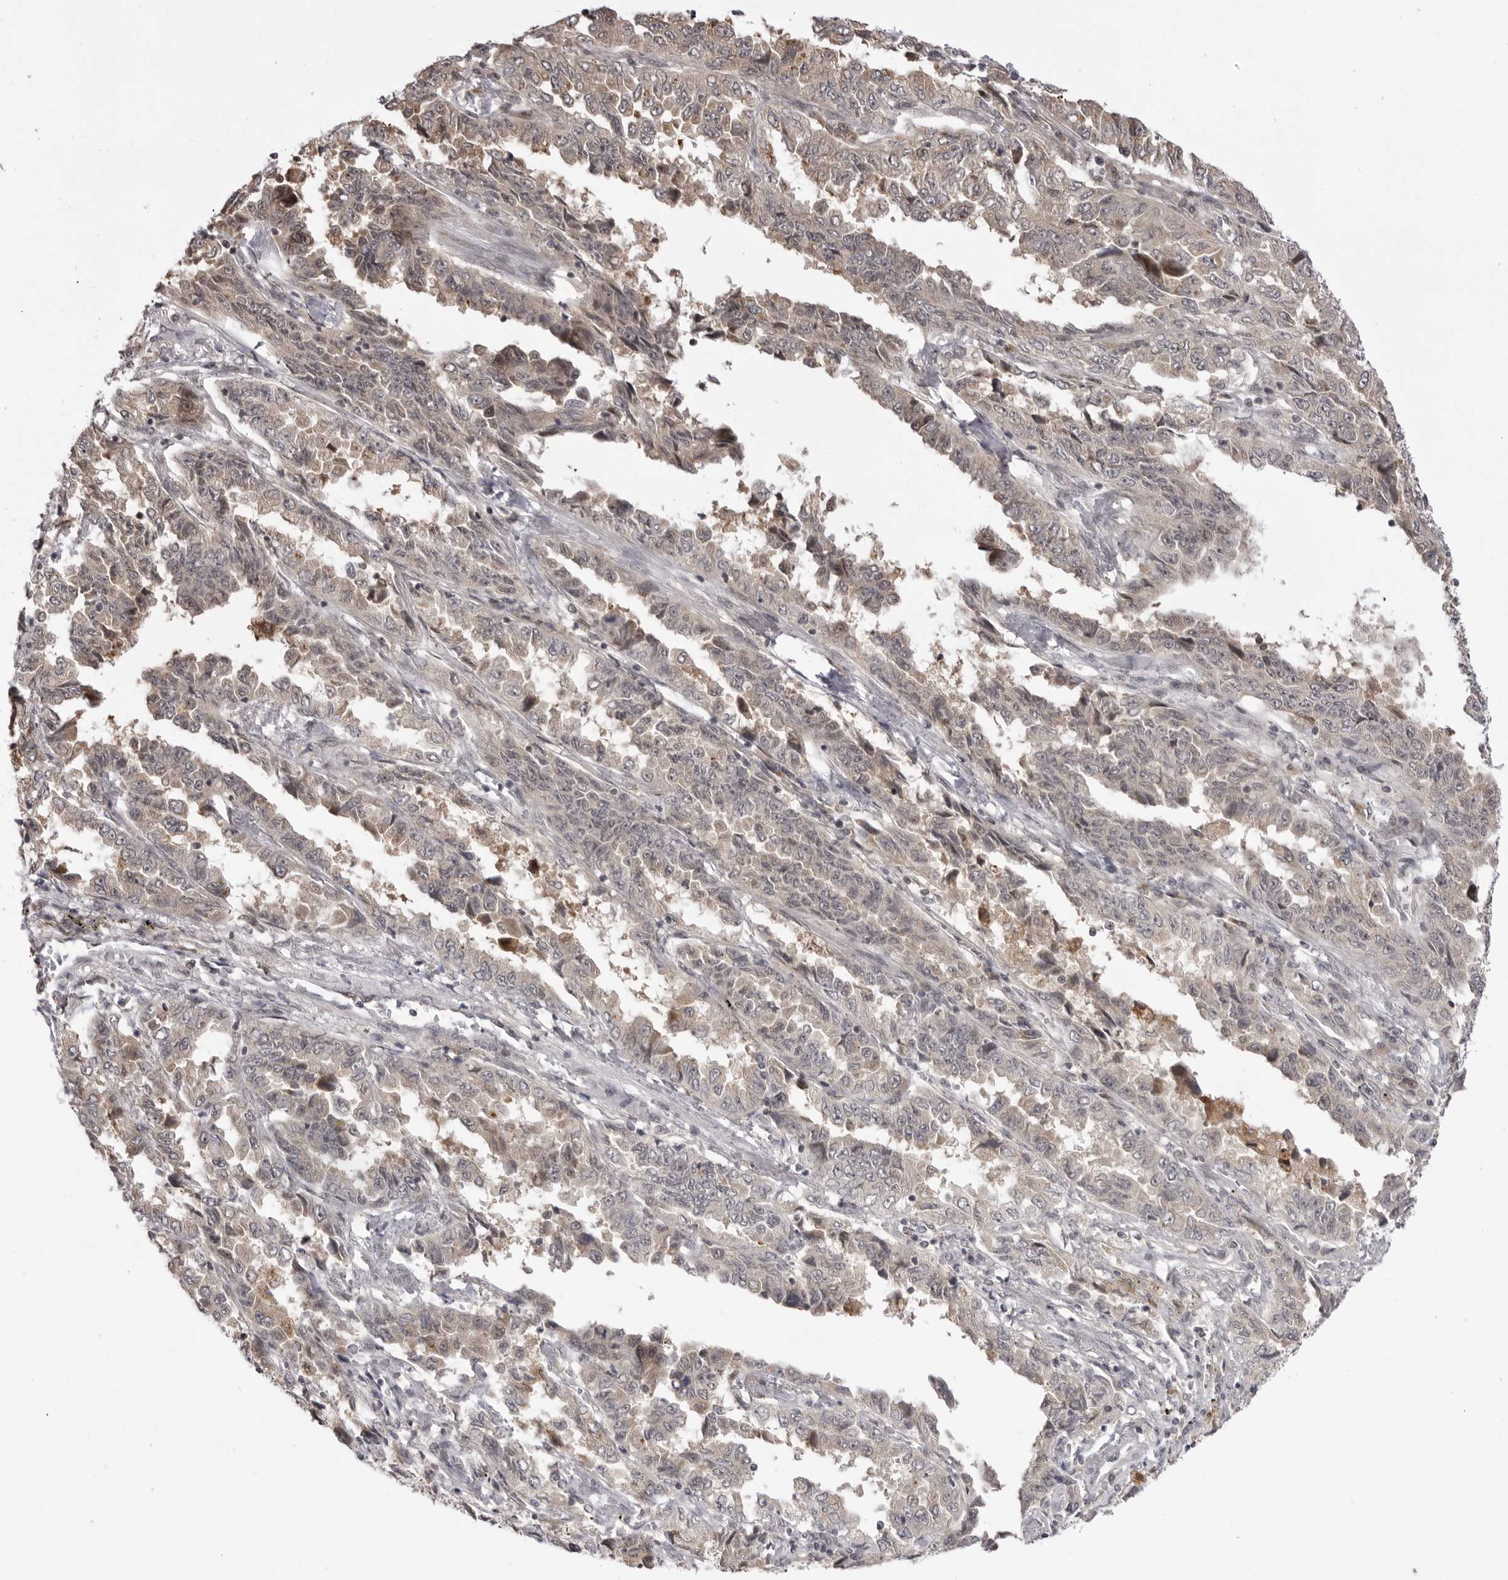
{"staining": {"intensity": "weak", "quantity": "25%-75%", "location": "cytoplasmic/membranous"}, "tissue": "lung cancer", "cell_type": "Tumor cells", "image_type": "cancer", "snomed": [{"axis": "morphology", "description": "Adenocarcinoma, NOS"}, {"axis": "topography", "description": "Lung"}], "caption": "A high-resolution photomicrograph shows IHC staining of lung cancer, which reveals weak cytoplasmic/membranous expression in about 25%-75% of tumor cells.", "gene": "PTK2B", "patient": {"sex": "female", "age": 51}}